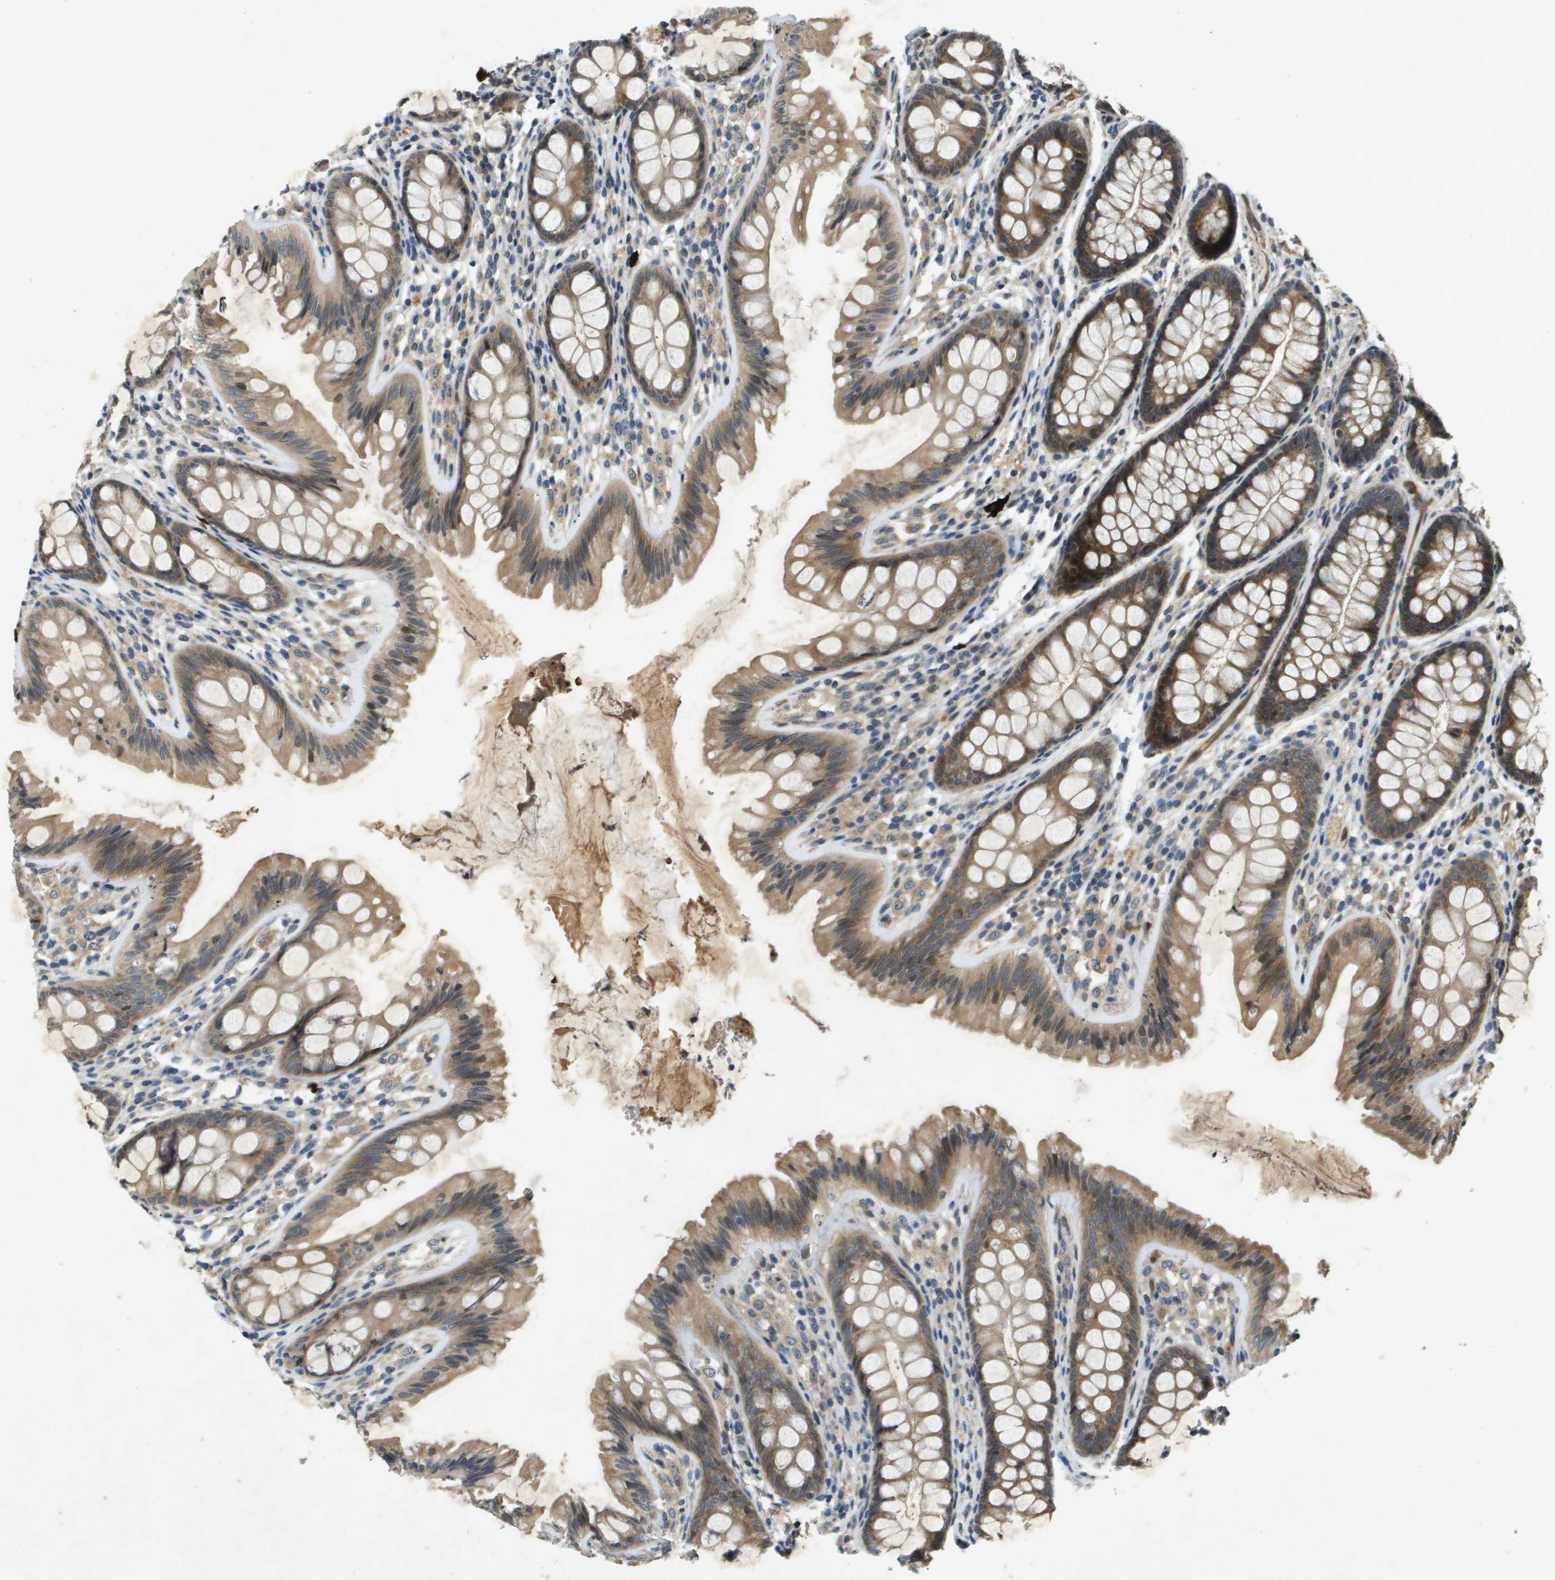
{"staining": {"intensity": "weak", "quantity": ">75%", "location": "cytoplasmic/membranous"}, "tissue": "colon", "cell_type": "Endothelial cells", "image_type": "normal", "snomed": [{"axis": "morphology", "description": "Normal tissue, NOS"}, {"axis": "topography", "description": "Colon"}], "caption": "Endothelial cells reveal weak cytoplasmic/membranous expression in approximately >75% of cells in normal colon.", "gene": "PGAP3", "patient": {"sex": "female", "age": 56}}